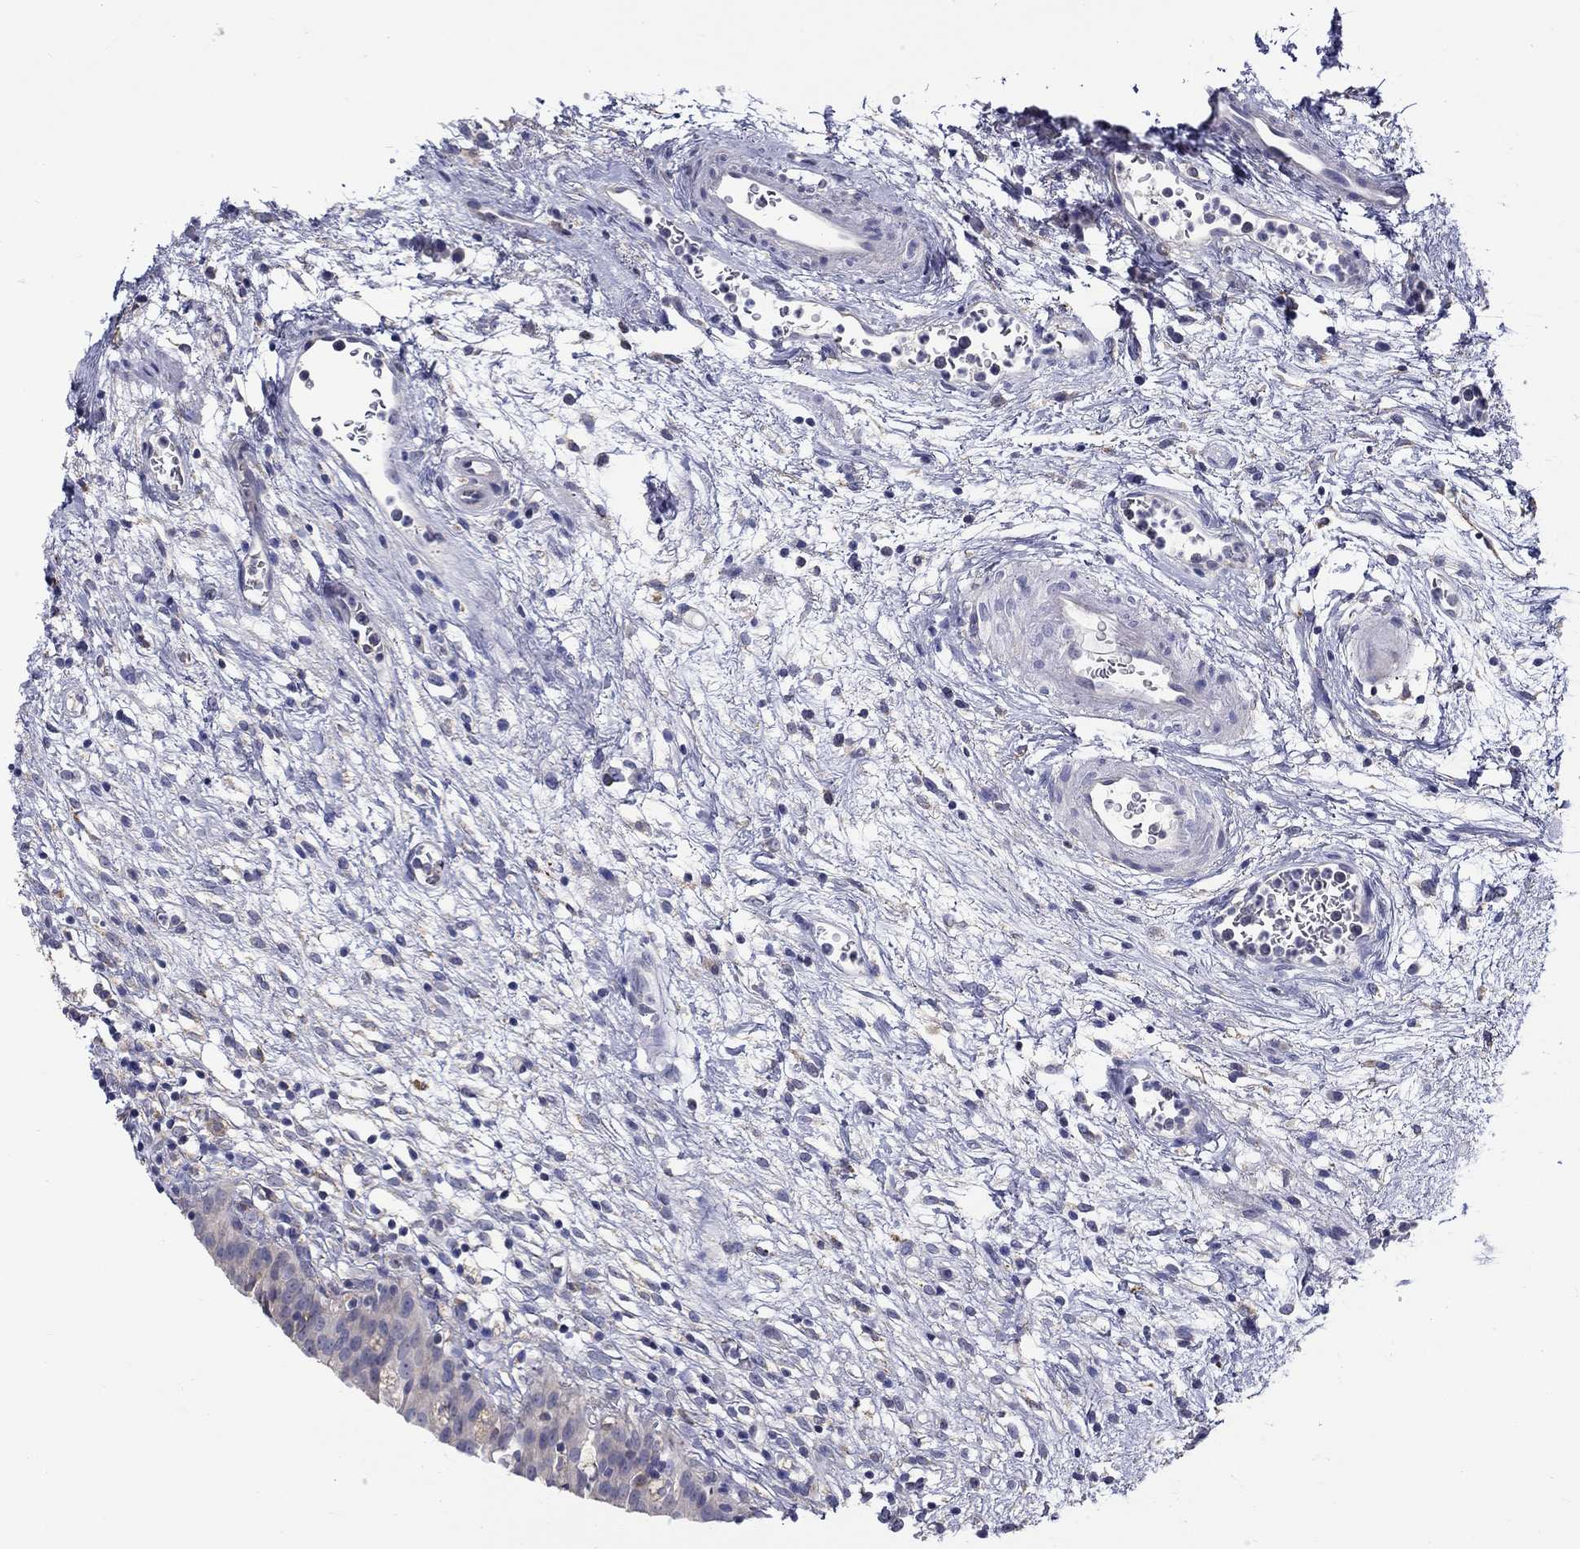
{"staining": {"intensity": "negative", "quantity": "none", "location": "none"}, "tissue": "urinary bladder", "cell_type": "Urothelial cells", "image_type": "normal", "snomed": [{"axis": "morphology", "description": "Normal tissue, NOS"}, {"axis": "topography", "description": "Urinary bladder"}], "caption": "Urothelial cells show no significant expression in unremarkable urinary bladder. The staining is performed using DAB (3,3'-diaminobenzidine) brown chromogen with nuclei counter-stained in using hematoxylin.", "gene": "QRFPR", "patient": {"sex": "male", "age": 76}}